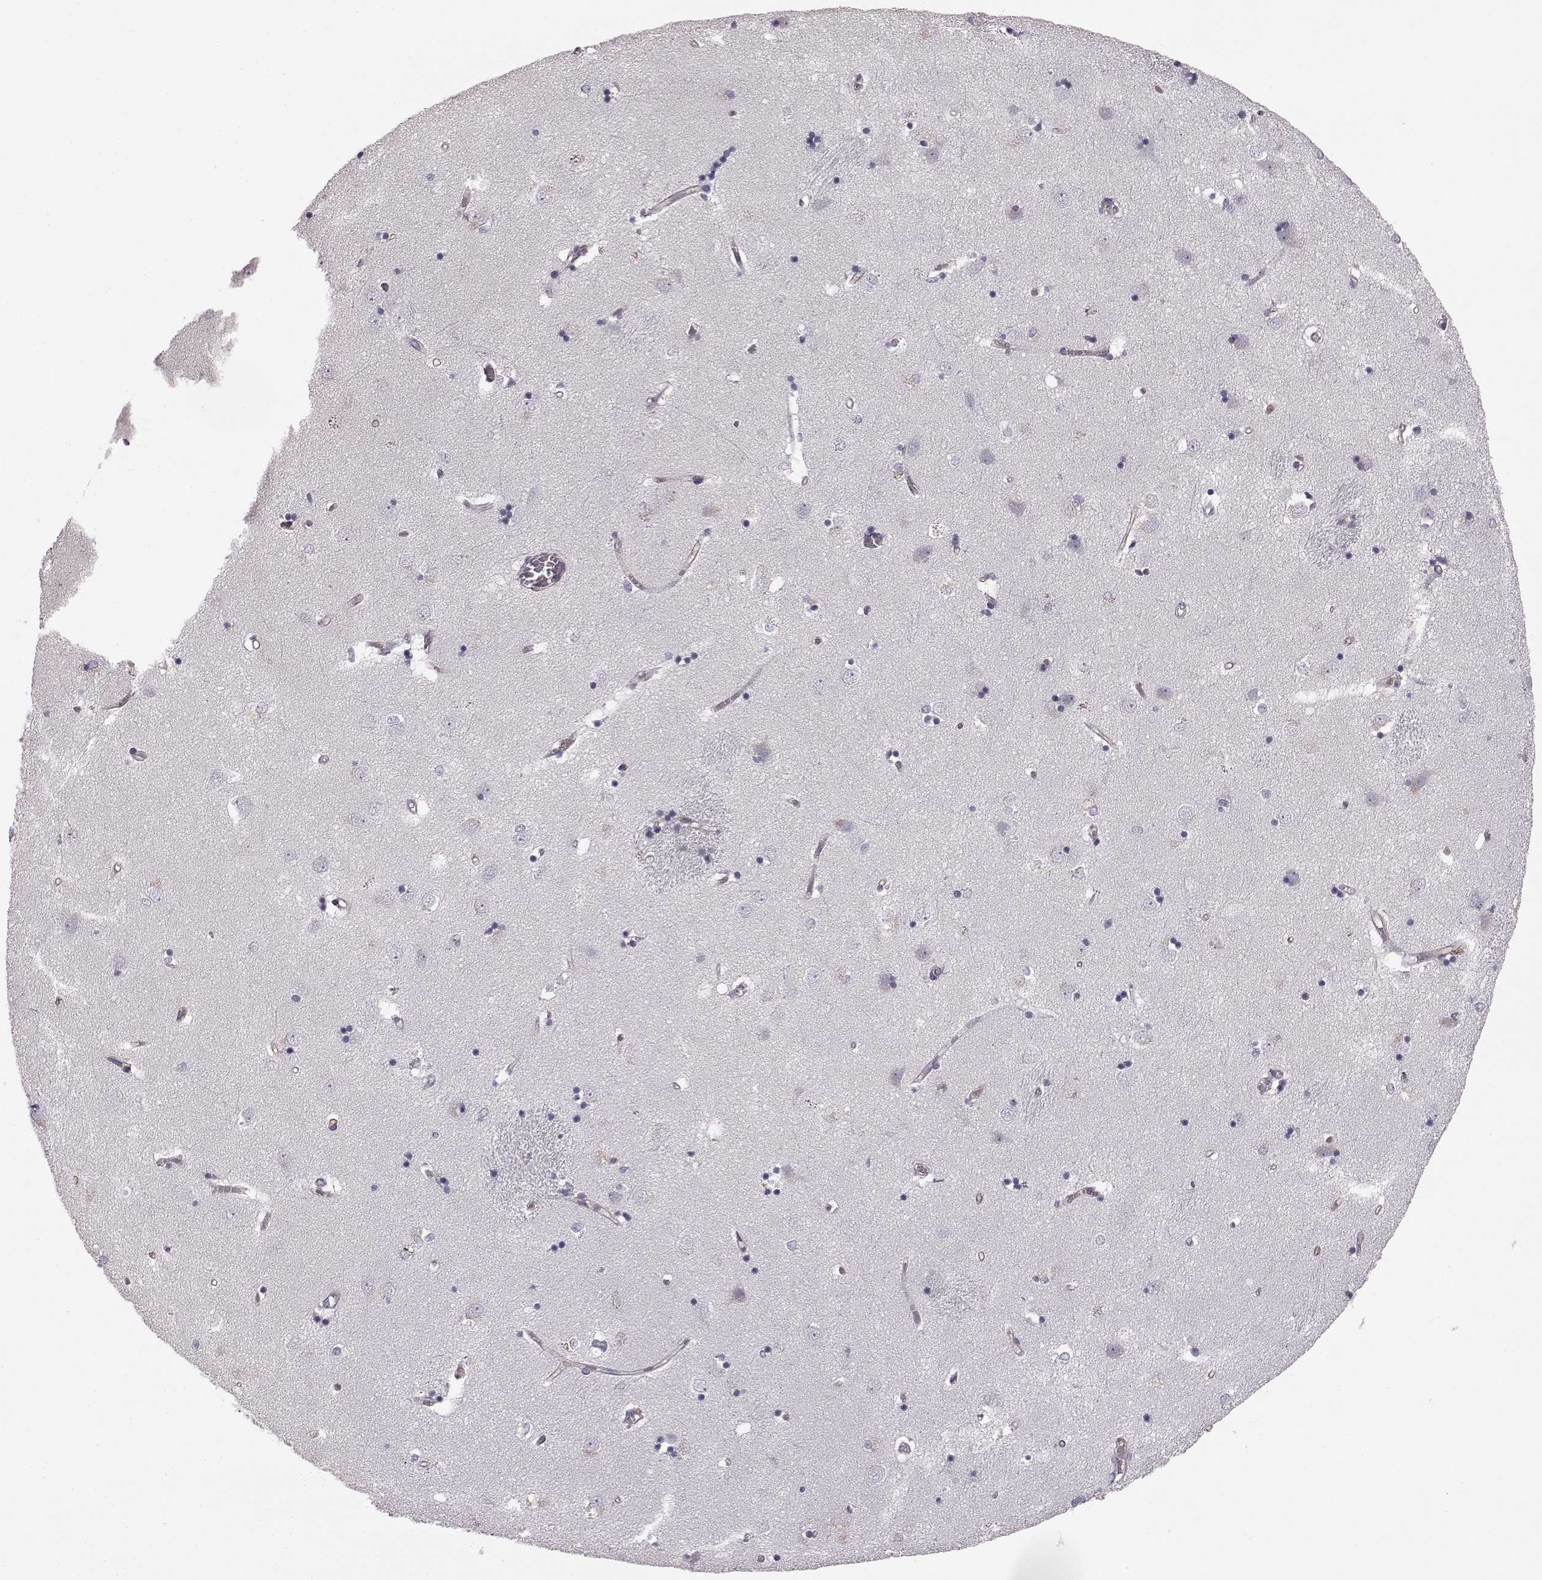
{"staining": {"intensity": "negative", "quantity": "none", "location": "none"}, "tissue": "caudate", "cell_type": "Glial cells", "image_type": "normal", "snomed": [{"axis": "morphology", "description": "Normal tissue, NOS"}, {"axis": "topography", "description": "Lateral ventricle wall"}], "caption": "The IHC image has no significant staining in glial cells of caudate.", "gene": "EIF4E1B", "patient": {"sex": "male", "age": 54}}